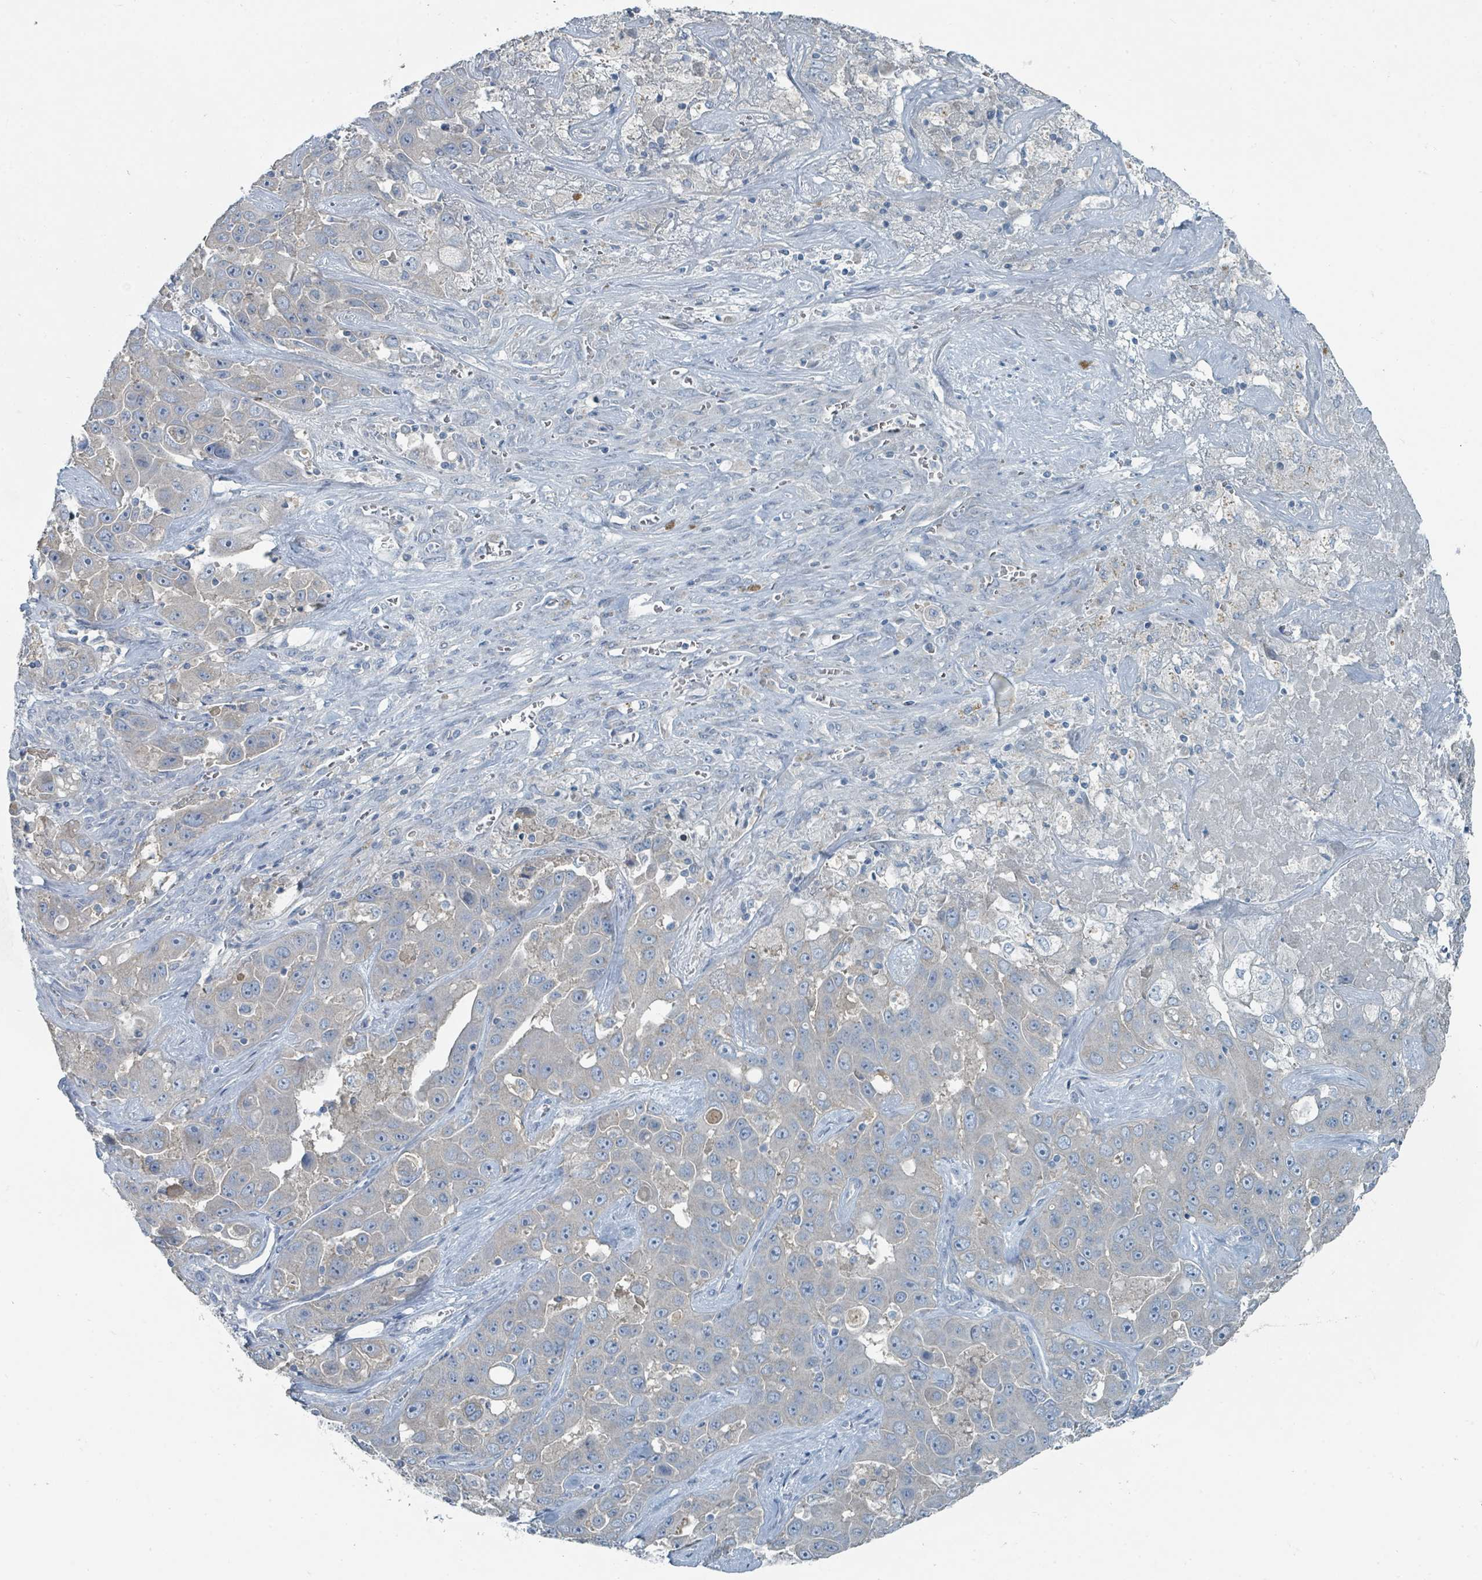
{"staining": {"intensity": "negative", "quantity": "none", "location": "none"}, "tissue": "liver cancer", "cell_type": "Tumor cells", "image_type": "cancer", "snomed": [{"axis": "morphology", "description": "Cholangiocarcinoma"}, {"axis": "topography", "description": "Liver"}], "caption": "Immunohistochemistry photomicrograph of human liver cancer stained for a protein (brown), which exhibits no expression in tumor cells.", "gene": "RASA4", "patient": {"sex": "female", "age": 52}}